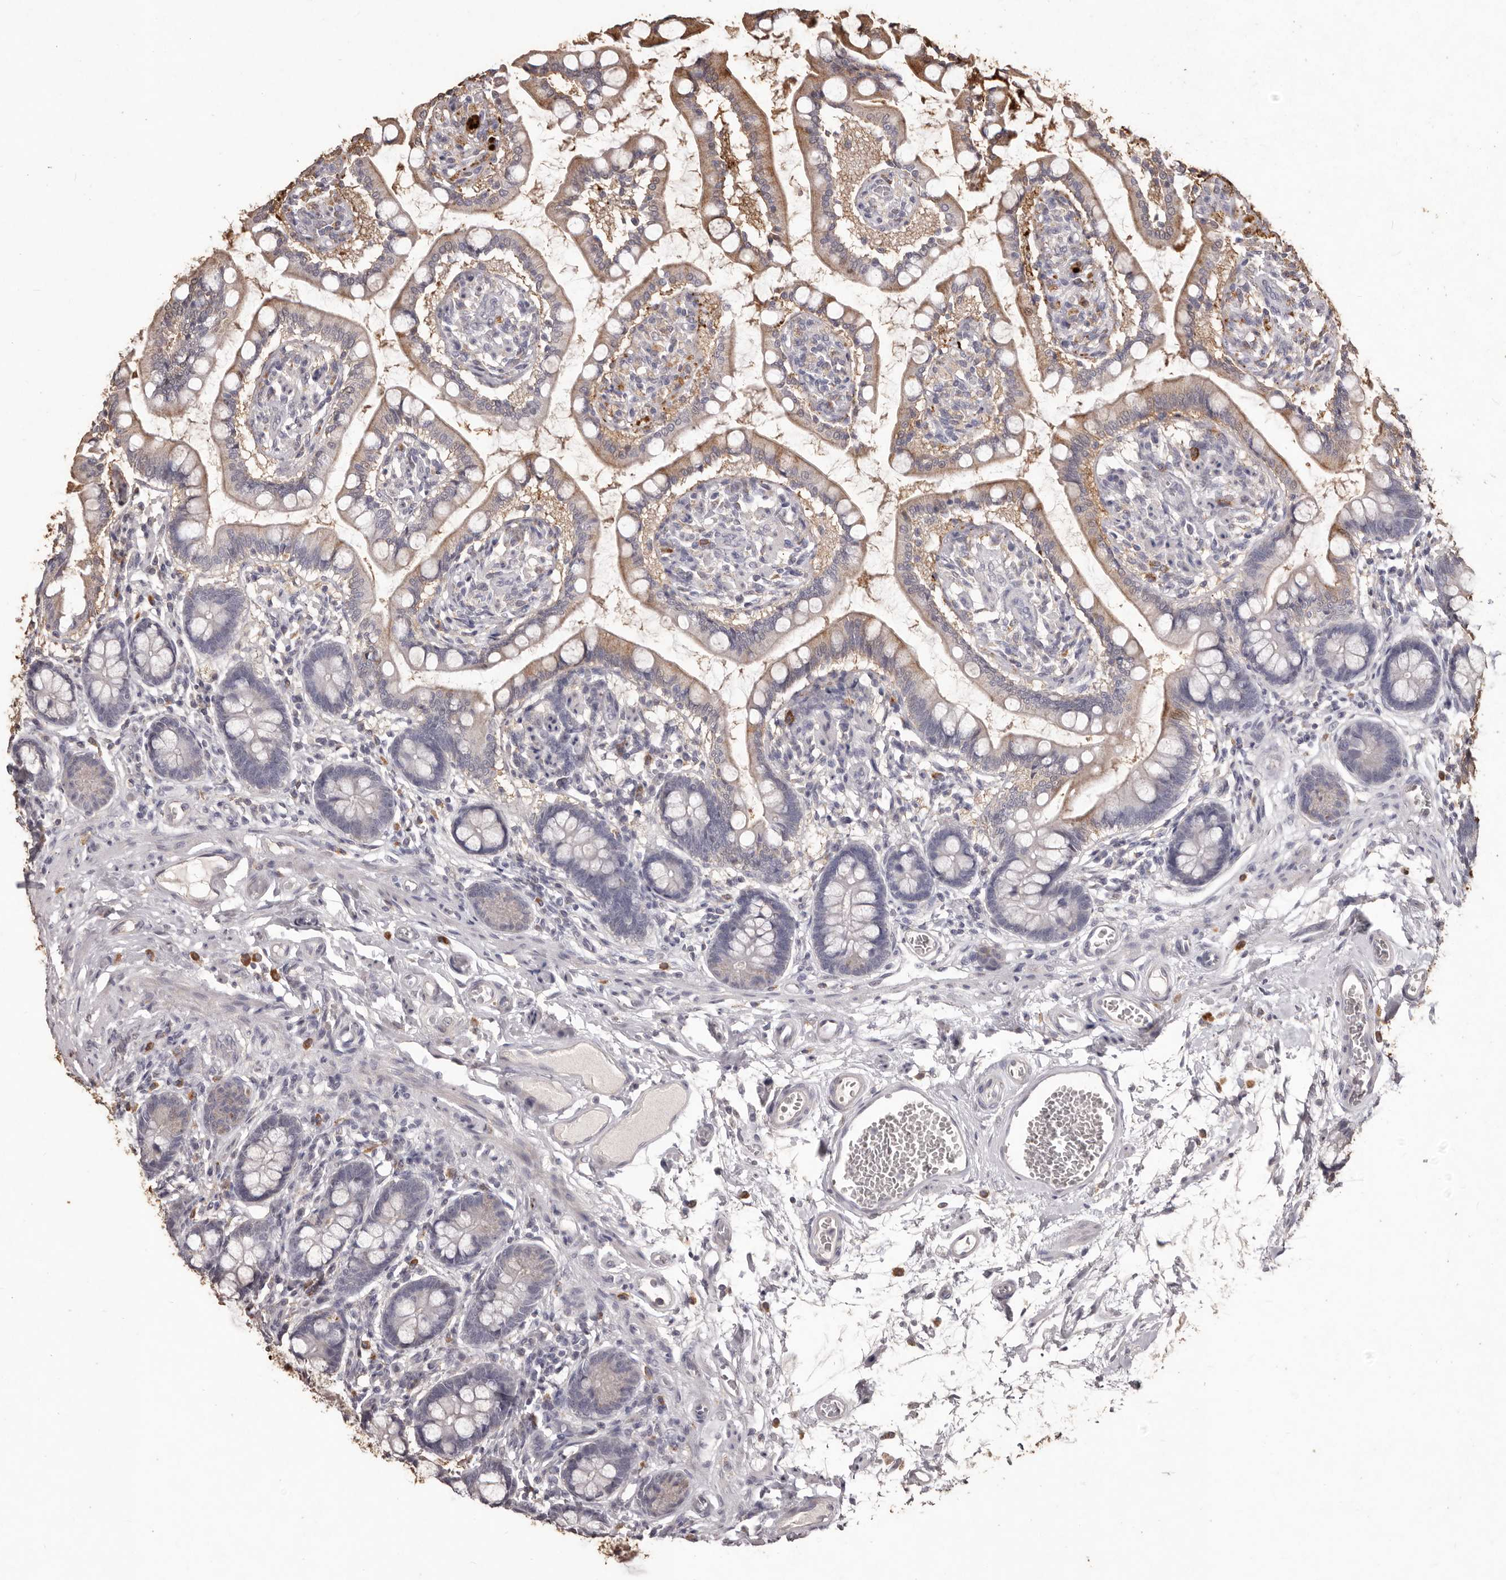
{"staining": {"intensity": "strong", "quantity": "25%-75%", "location": "cytoplasmic/membranous"}, "tissue": "small intestine", "cell_type": "Glandular cells", "image_type": "normal", "snomed": [{"axis": "morphology", "description": "Normal tissue, NOS"}, {"axis": "topography", "description": "Small intestine"}], "caption": "Immunohistochemical staining of unremarkable human small intestine demonstrates 25%-75% levels of strong cytoplasmic/membranous protein positivity in approximately 25%-75% of glandular cells. The protein is stained brown, and the nuclei are stained in blue (DAB IHC with brightfield microscopy, high magnification).", "gene": "PRSS27", "patient": {"sex": "male", "age": 52}}